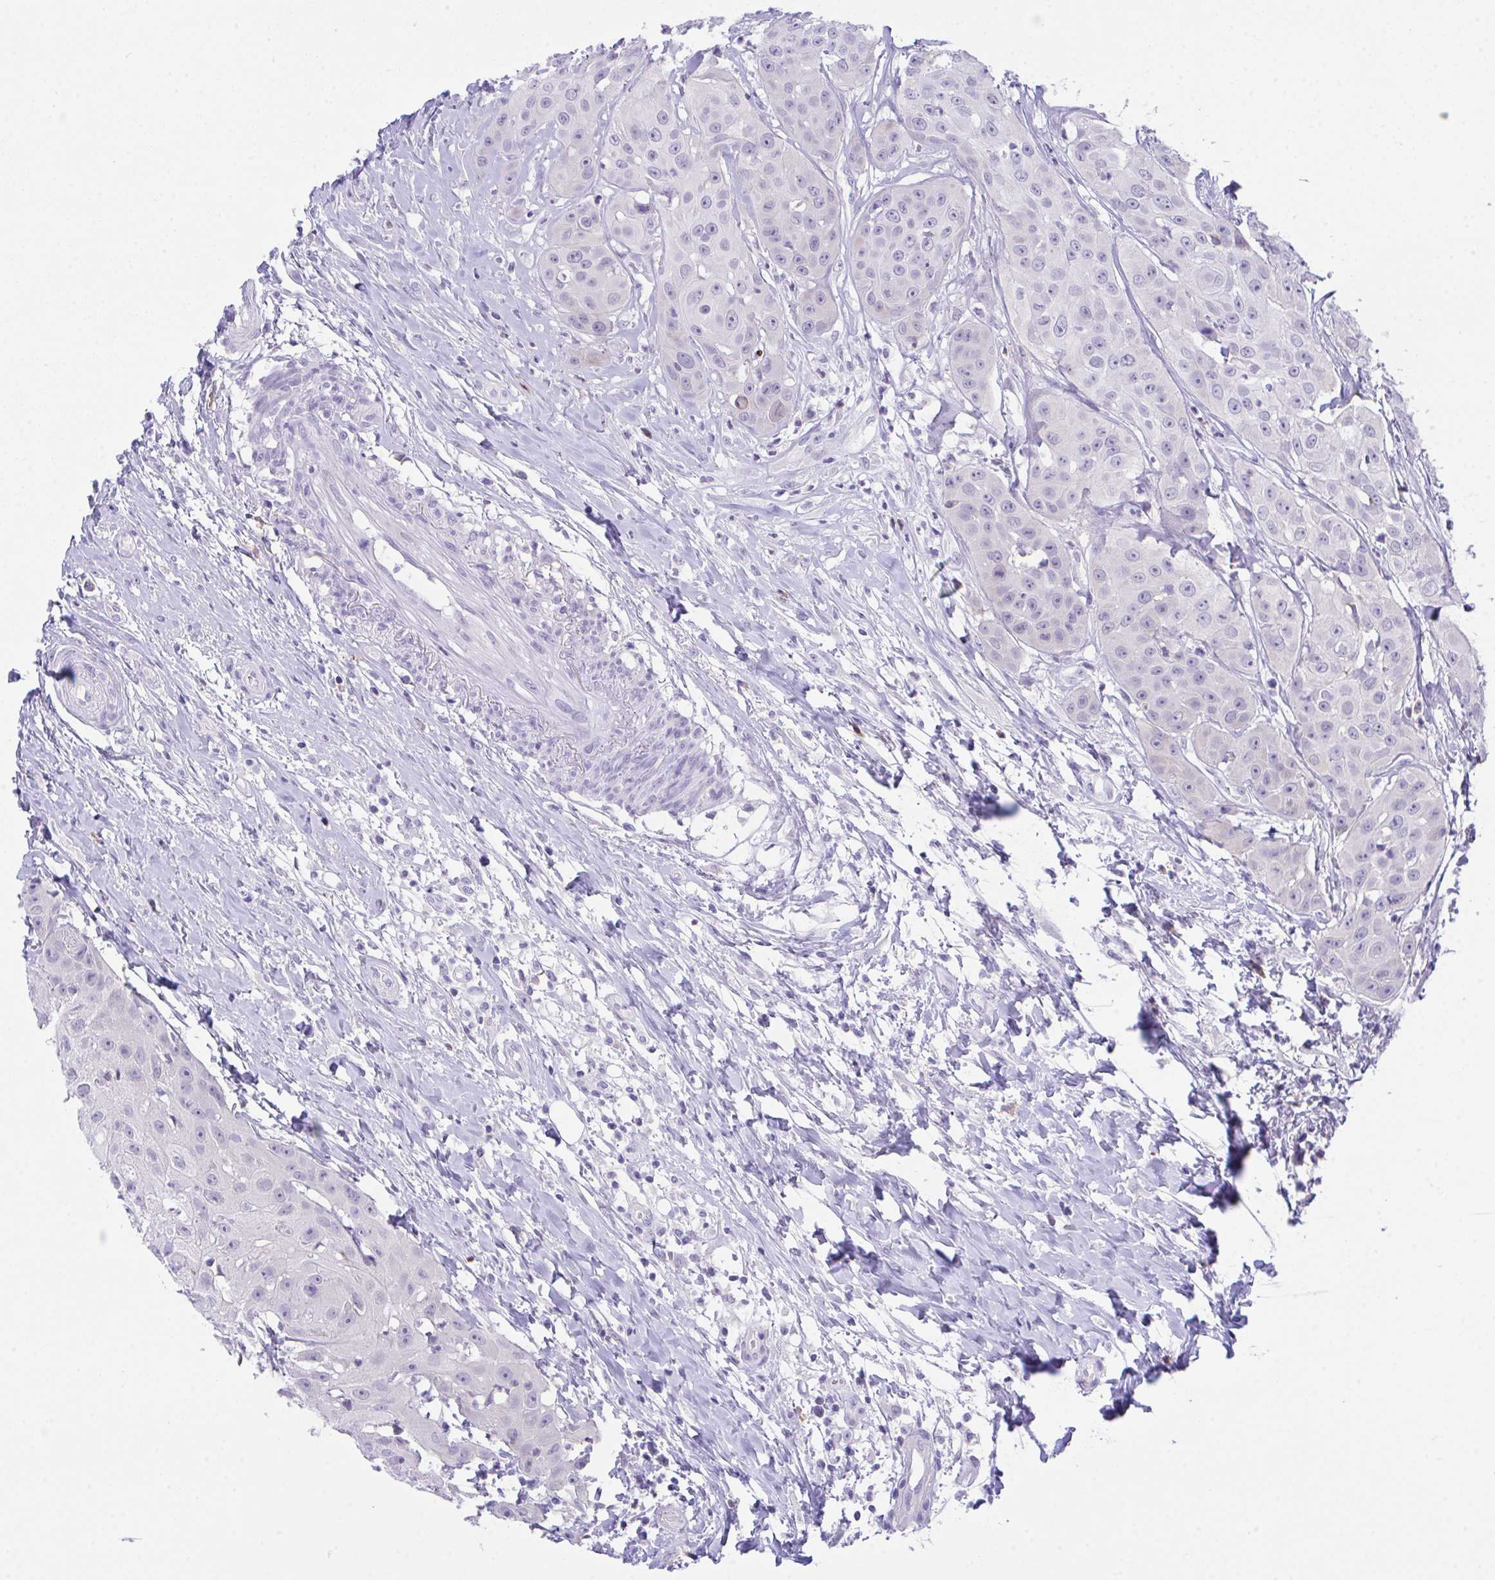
{"staining": {"intensity": "negative", "quantity": "none", "location": "none"}, "tissue": "head and neck cancer", "cell_type": "Tumor cells", "image_type": "cancer", "snomed": [{"axis": "morphology", "description": "Squamous cell carcinoma, NOS"}, {"axis": "topography", "description": "Head-Neck"}], "caption": "The photomicrograph shows no staining of tumor cells in squamous cell carcinoma (head and neck).", "gene": "HOXB4", "patient": {"sex": "male", "age": 83}}